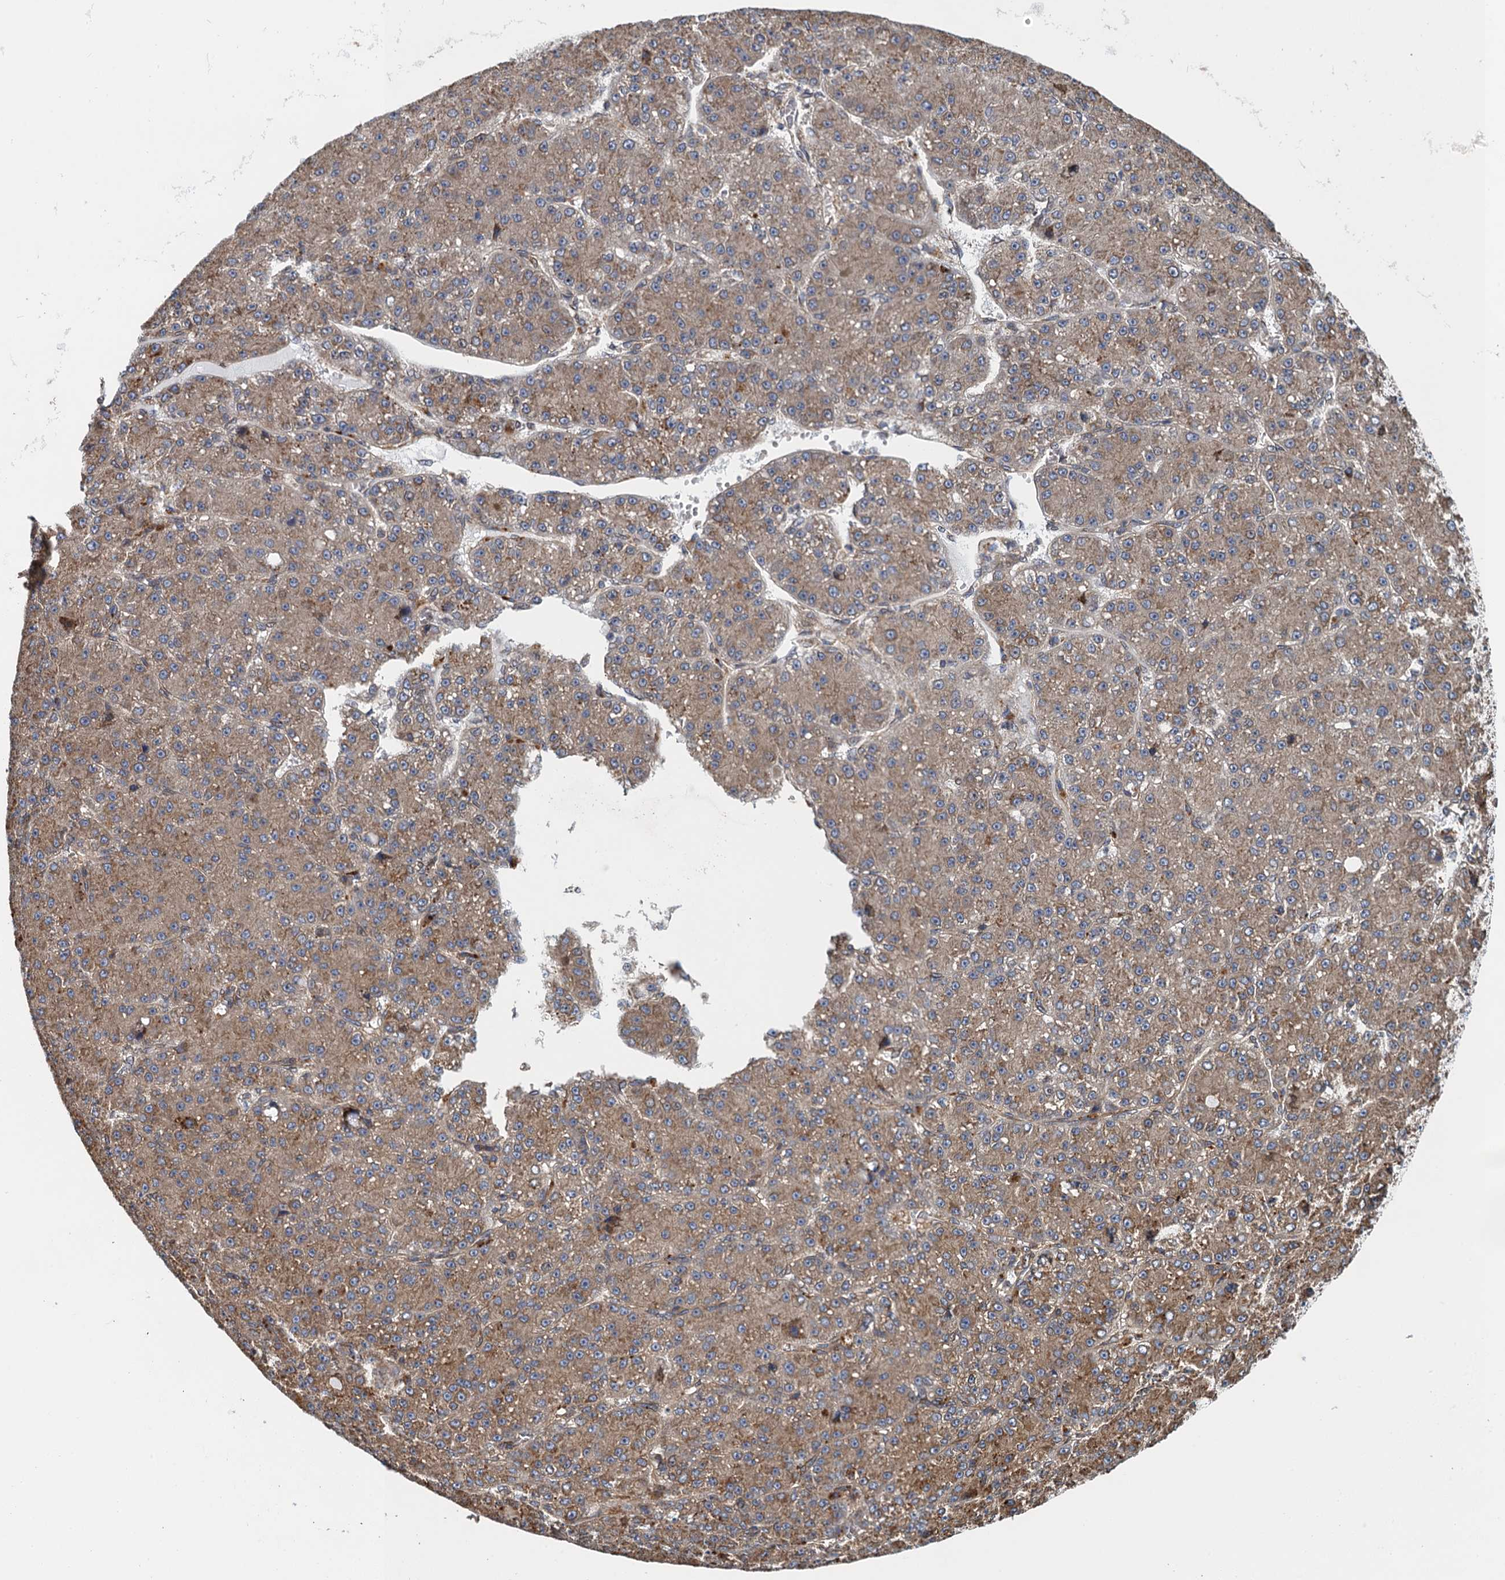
{"staining": {"intensity": "moderate", "quantity": ">75%", "location": "cytoplasmic/membranous"}, "tissue": "liver cancer", "cell_type": "Tumor cells", "image_type": "cancer", "snomed": [{"axis": "morphology", "description": "Carcinoma, Hepatocellular, NOS"}, {"axis": "topography", "description": "Liver"}], "caption": "A medium amount of moderate cytoplasmic/membranous positivity is seen in approximately >75% of tumor cells in hepatocellular carcinoma (liver) tissue.", "gene": "MDM1", "patient": {"sex": "male", "age": 67}}